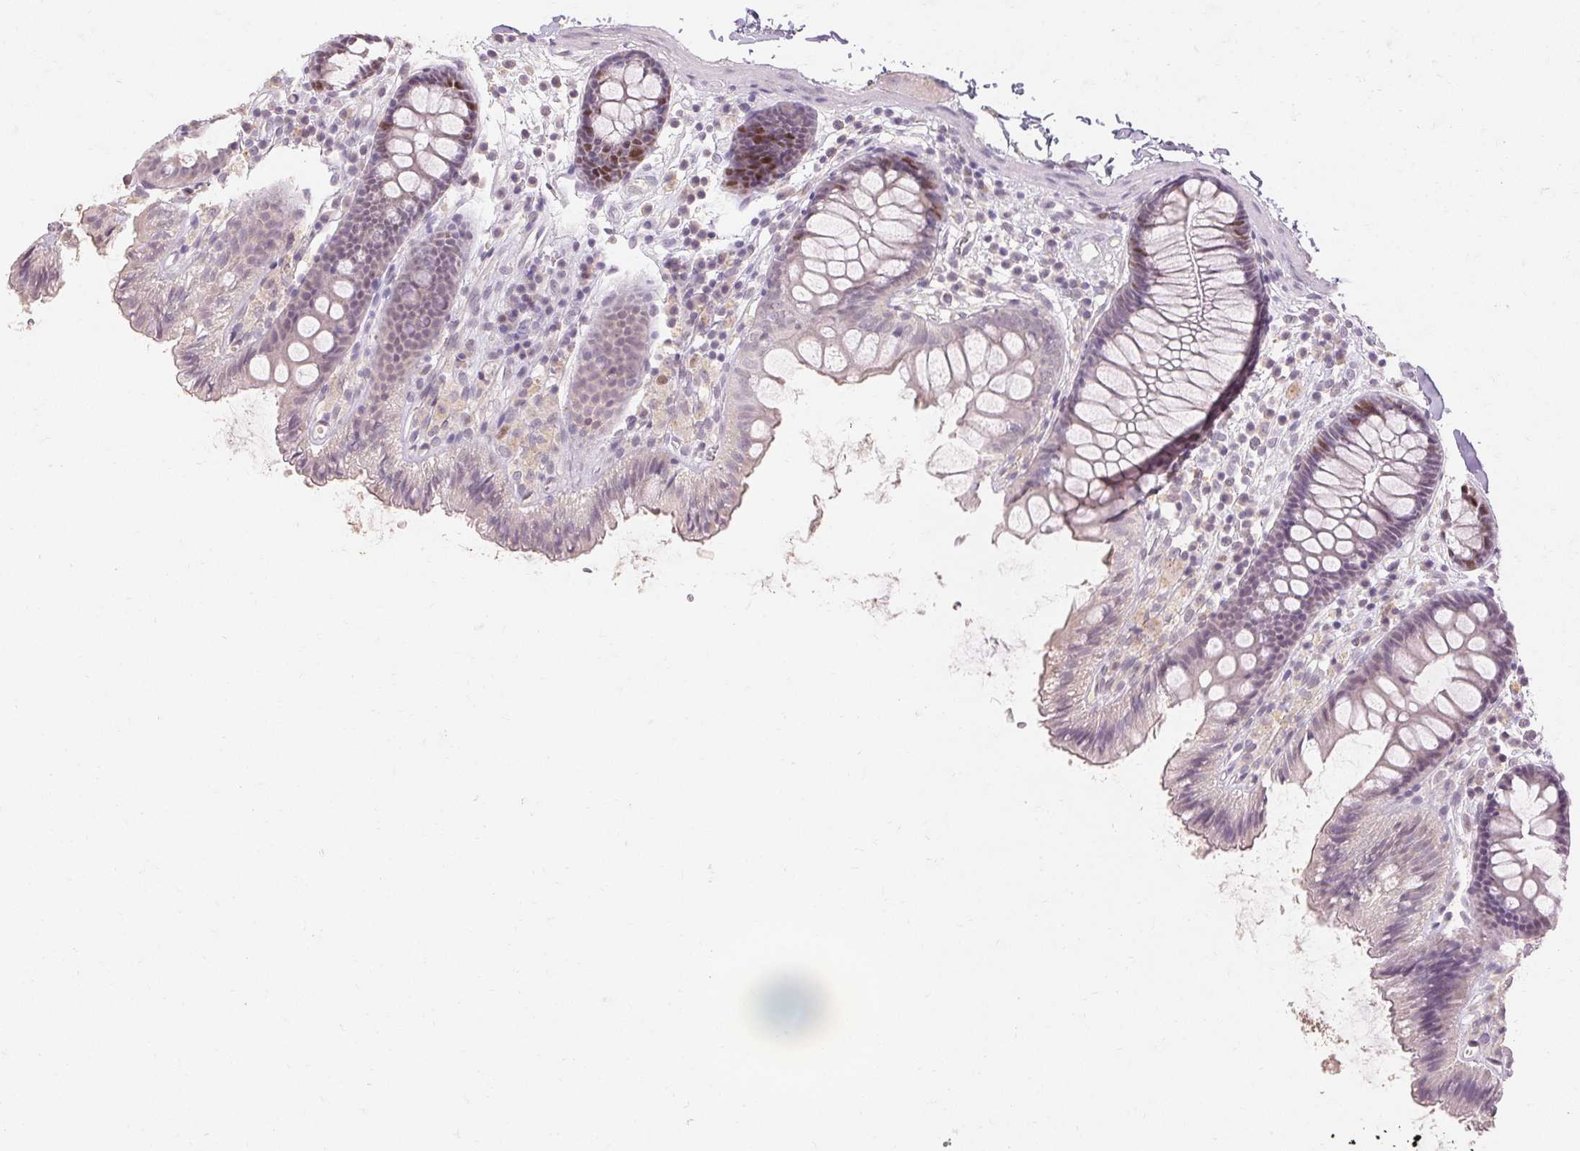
{"staining": {"intensity": "negative", "quantity": "none", "location": "none"}, "tissue": "colon", "cell_type": "Endothelial cells", "image_type": "normal", "snomed": [{"axis": "morphology", "description": "Normal tissue, NOS"}, {"axis": "topography", "description": "Colon"}], "caption": "Immunohistochemical staining of normal human colon reveals no significant positivity in endothelial cells.", "gene": "SKP2", "patient": {"sex": "male", "age": 84}}